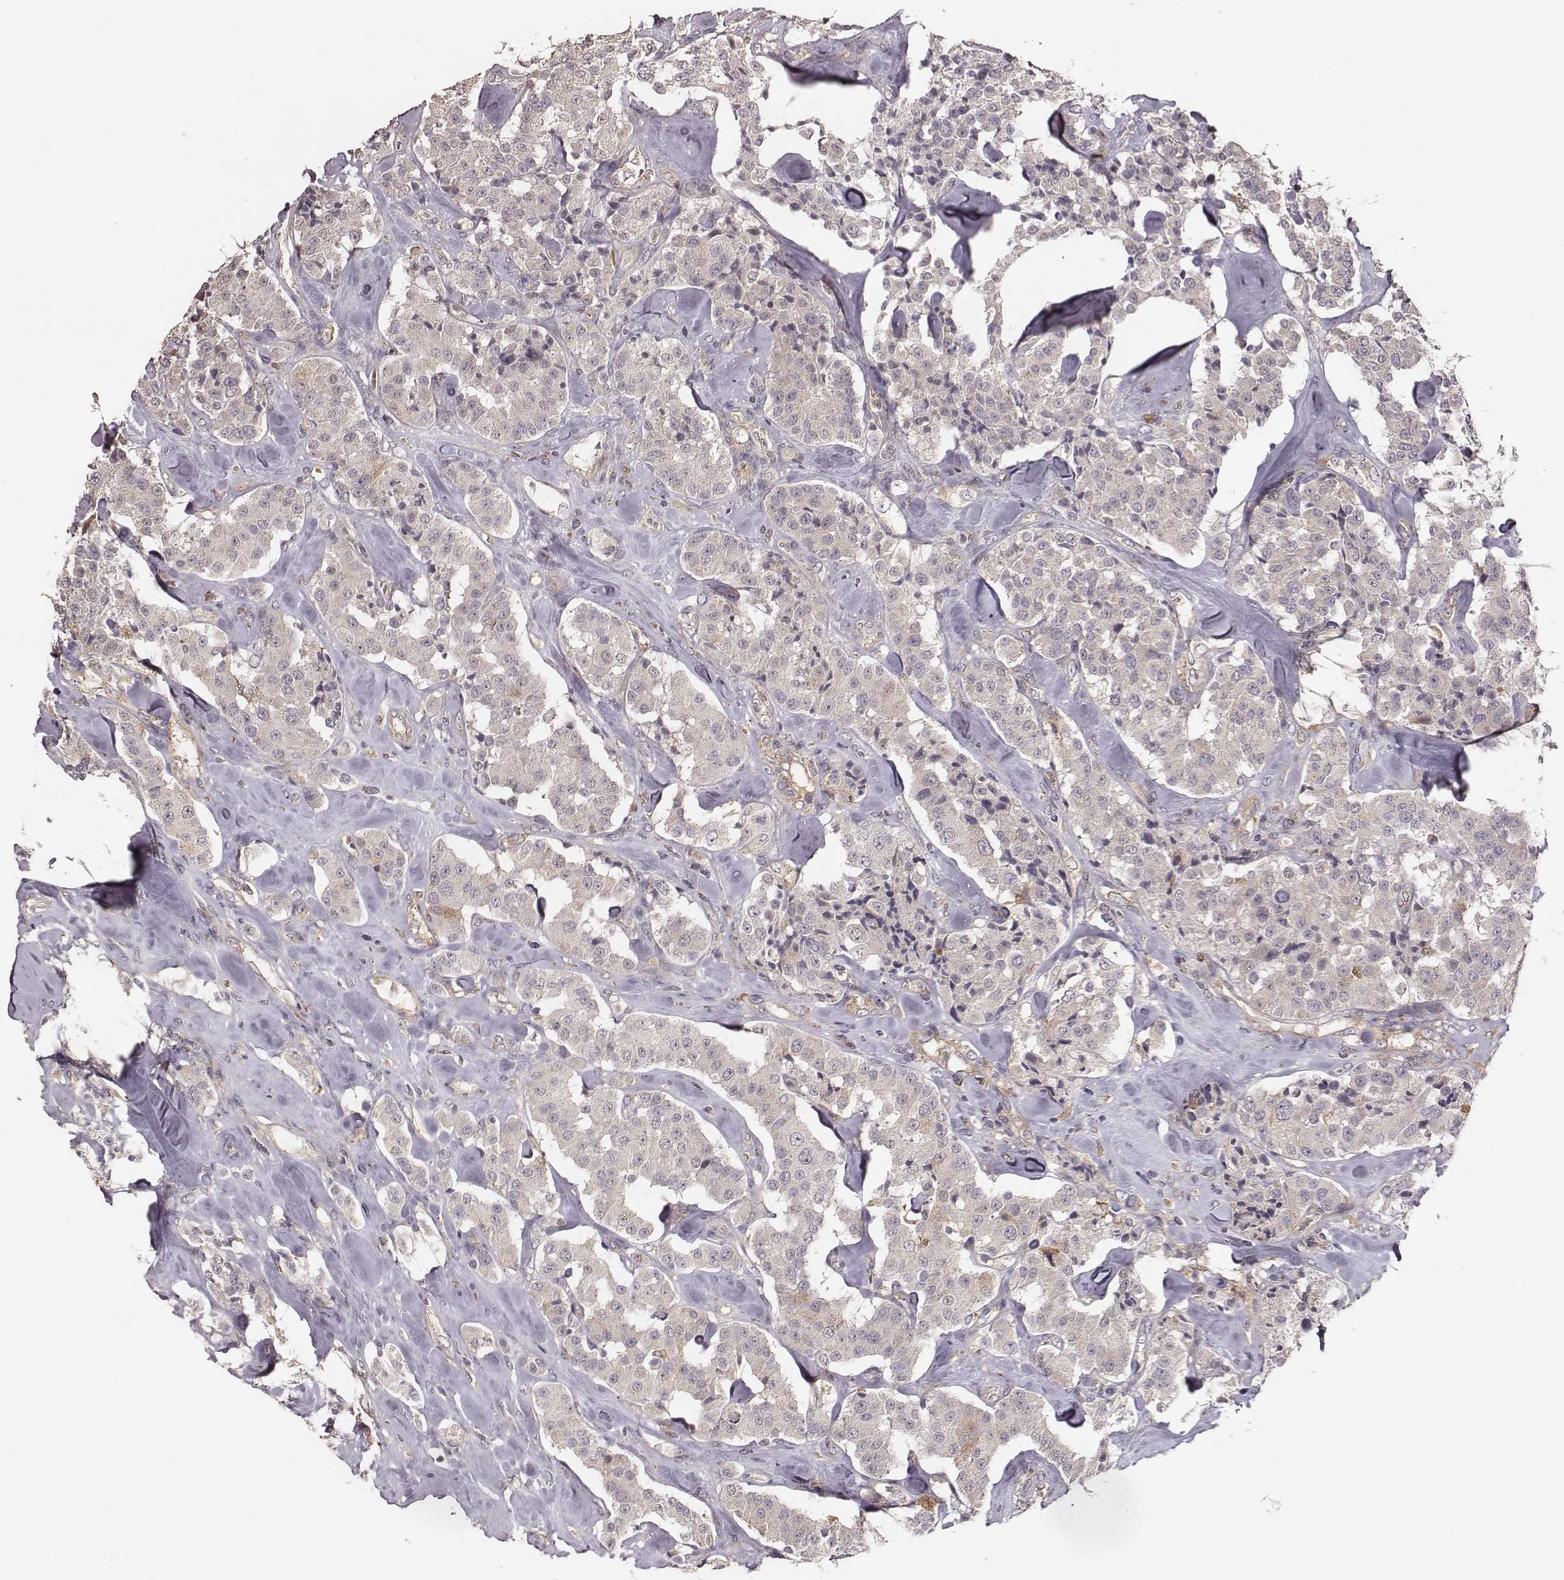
{"staining": {"intensity": "negative", "quantity": "none", "location": "none"}, "tissue": "carcinoid", "cell_type": "Tumor cells", "image_type": "cancer", "snomed": [{"axis": "morphology", "description": "Carcinoid, malignant, NOS"}, {"axis": "topography", "description": "Pancreas"}], "caption": "Human carcinoid stained for a protein using immunohistochemistry (IHC) demonstrates no staining in tumor cells.", "gene": "VPS26A", "patient": {"sex": "male", "age": 41}}